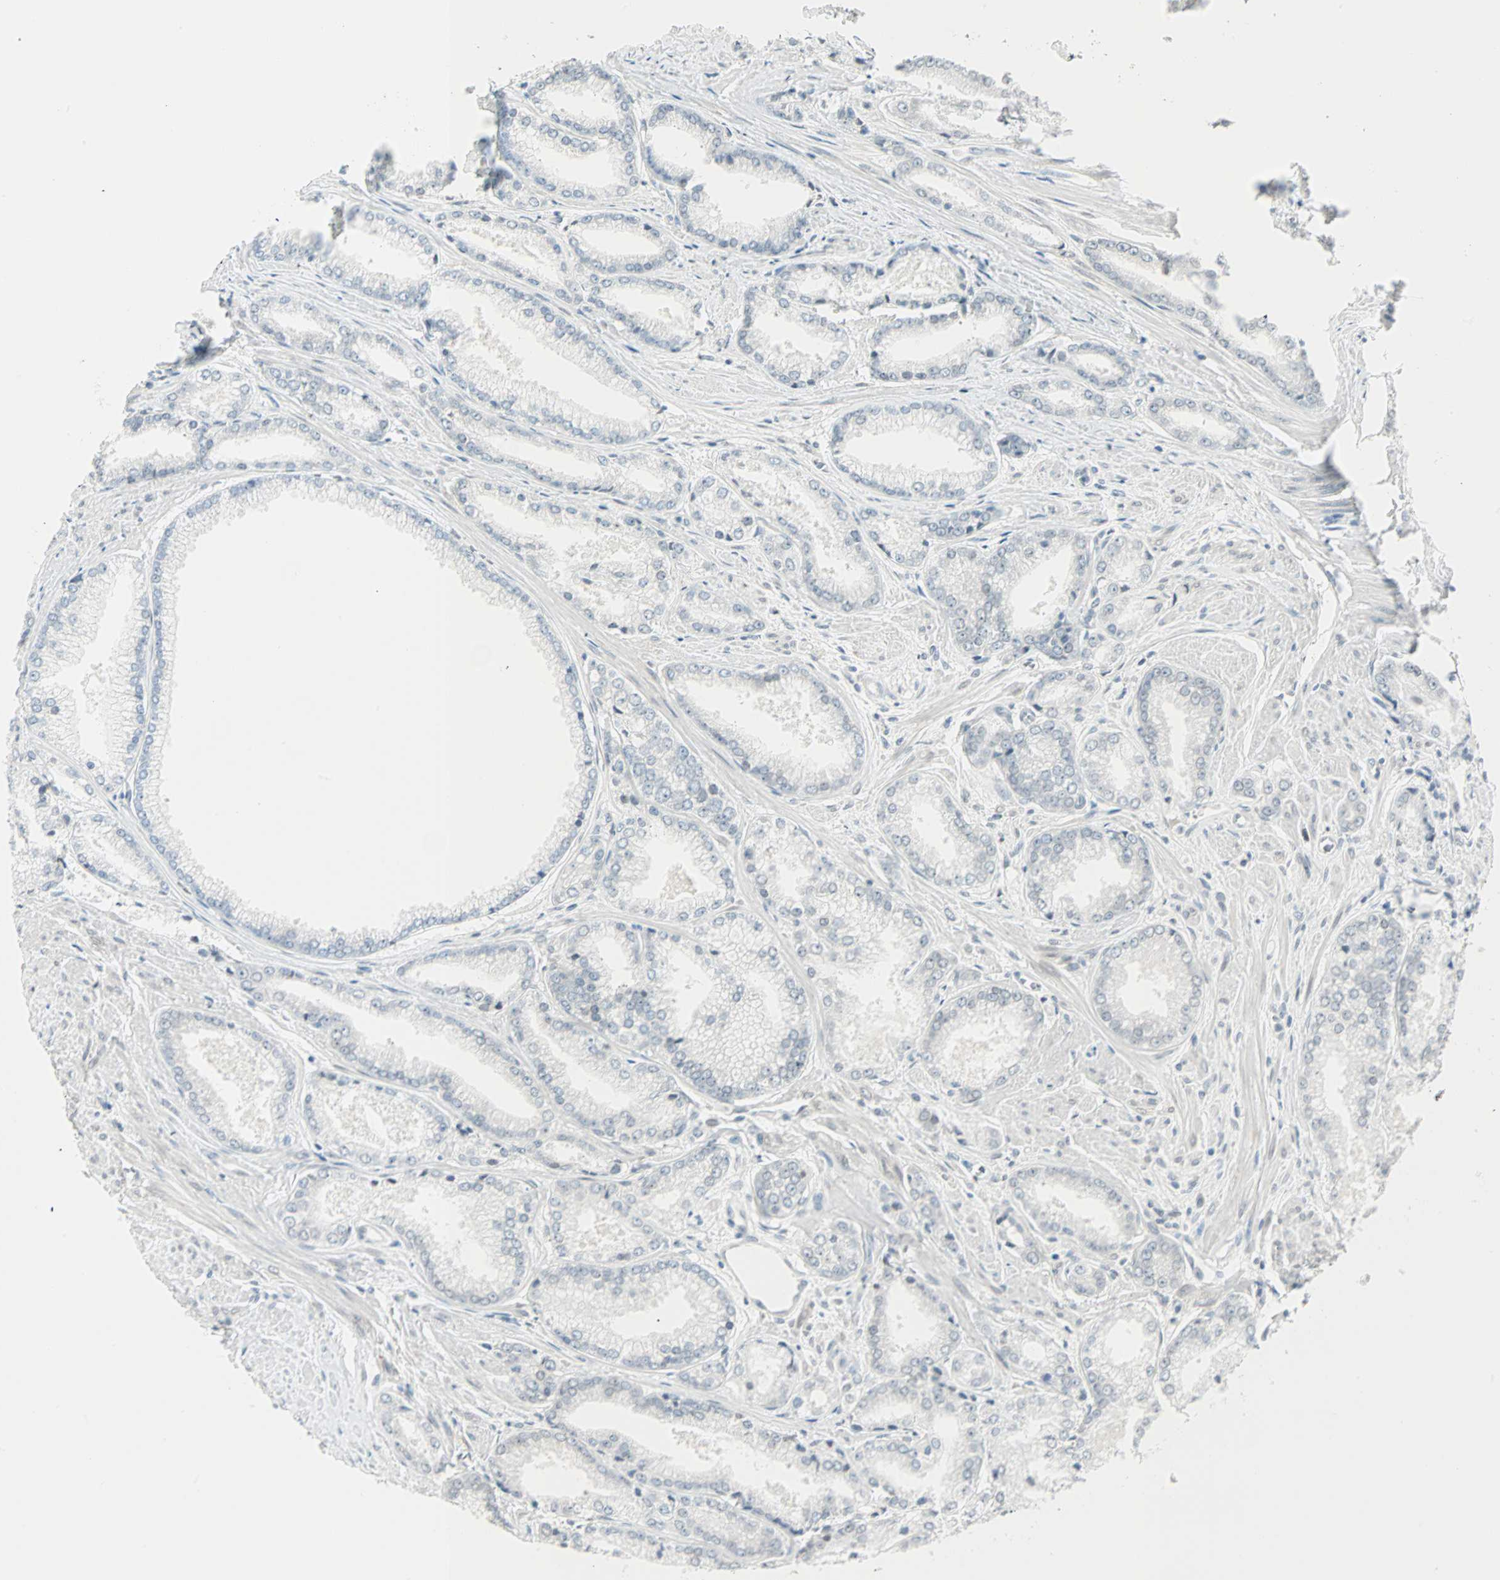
{"staining": {"intensity": "negative", "quantity": "none", "location": "none"}, "tissue": "prostate cancer", "cell_type": "Tumor cells", "image_type": "cancer", "snomed": [{"axis": "morphology", "description": "Adenocarcinoma, Low grade"}, {"axis": "topography", "description": "Prostate"}], "caption": "Immunohistochemistry (IHC) of prostate adenocarcinoma (low-grade) demonstrates no positivity in tumor cells. The staining is performed using DAB (3,3'-diaminobenzidine) brown chromogen with nuclei counter-stained in using hematoxylin.", "gene": "BCAN", "patient": {"sex": "male", "age": 64}}